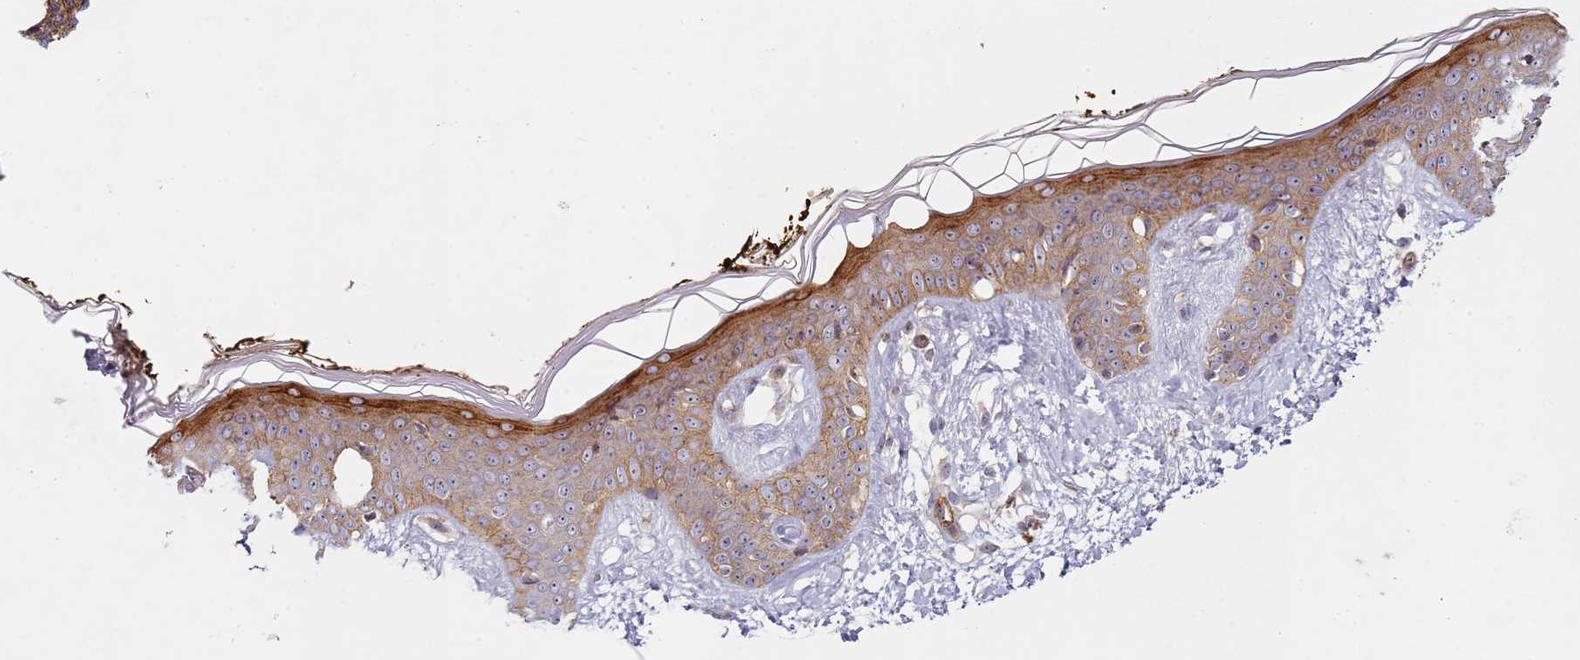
{"staining": {"intensity": "moderate", "quantity": ">75%", "location": "cytoplasmic/membranous"}, "tissue": "skin", "cell_type": "Fibroblasts", "image_type": "normal", "snomed": [{"axis": "morphology", "description": "Normal tissue, NOS"}, {"axis": "topography", "description": "Skin"}], "caption": "The histopathology image exhibits immunohistochemical staining of benign skin. There is moderate cytoplasmic/membranous expression is present in about >75% of fibroblasts. The protein is stained brown, and the nuclei are stained in blue (DAB (3,3'-diaminobenzidine) IHC with brightfield microscopy, high magnification).", "gene": "C2CD4B", "patient": {"sex": "female", "age": 34}}